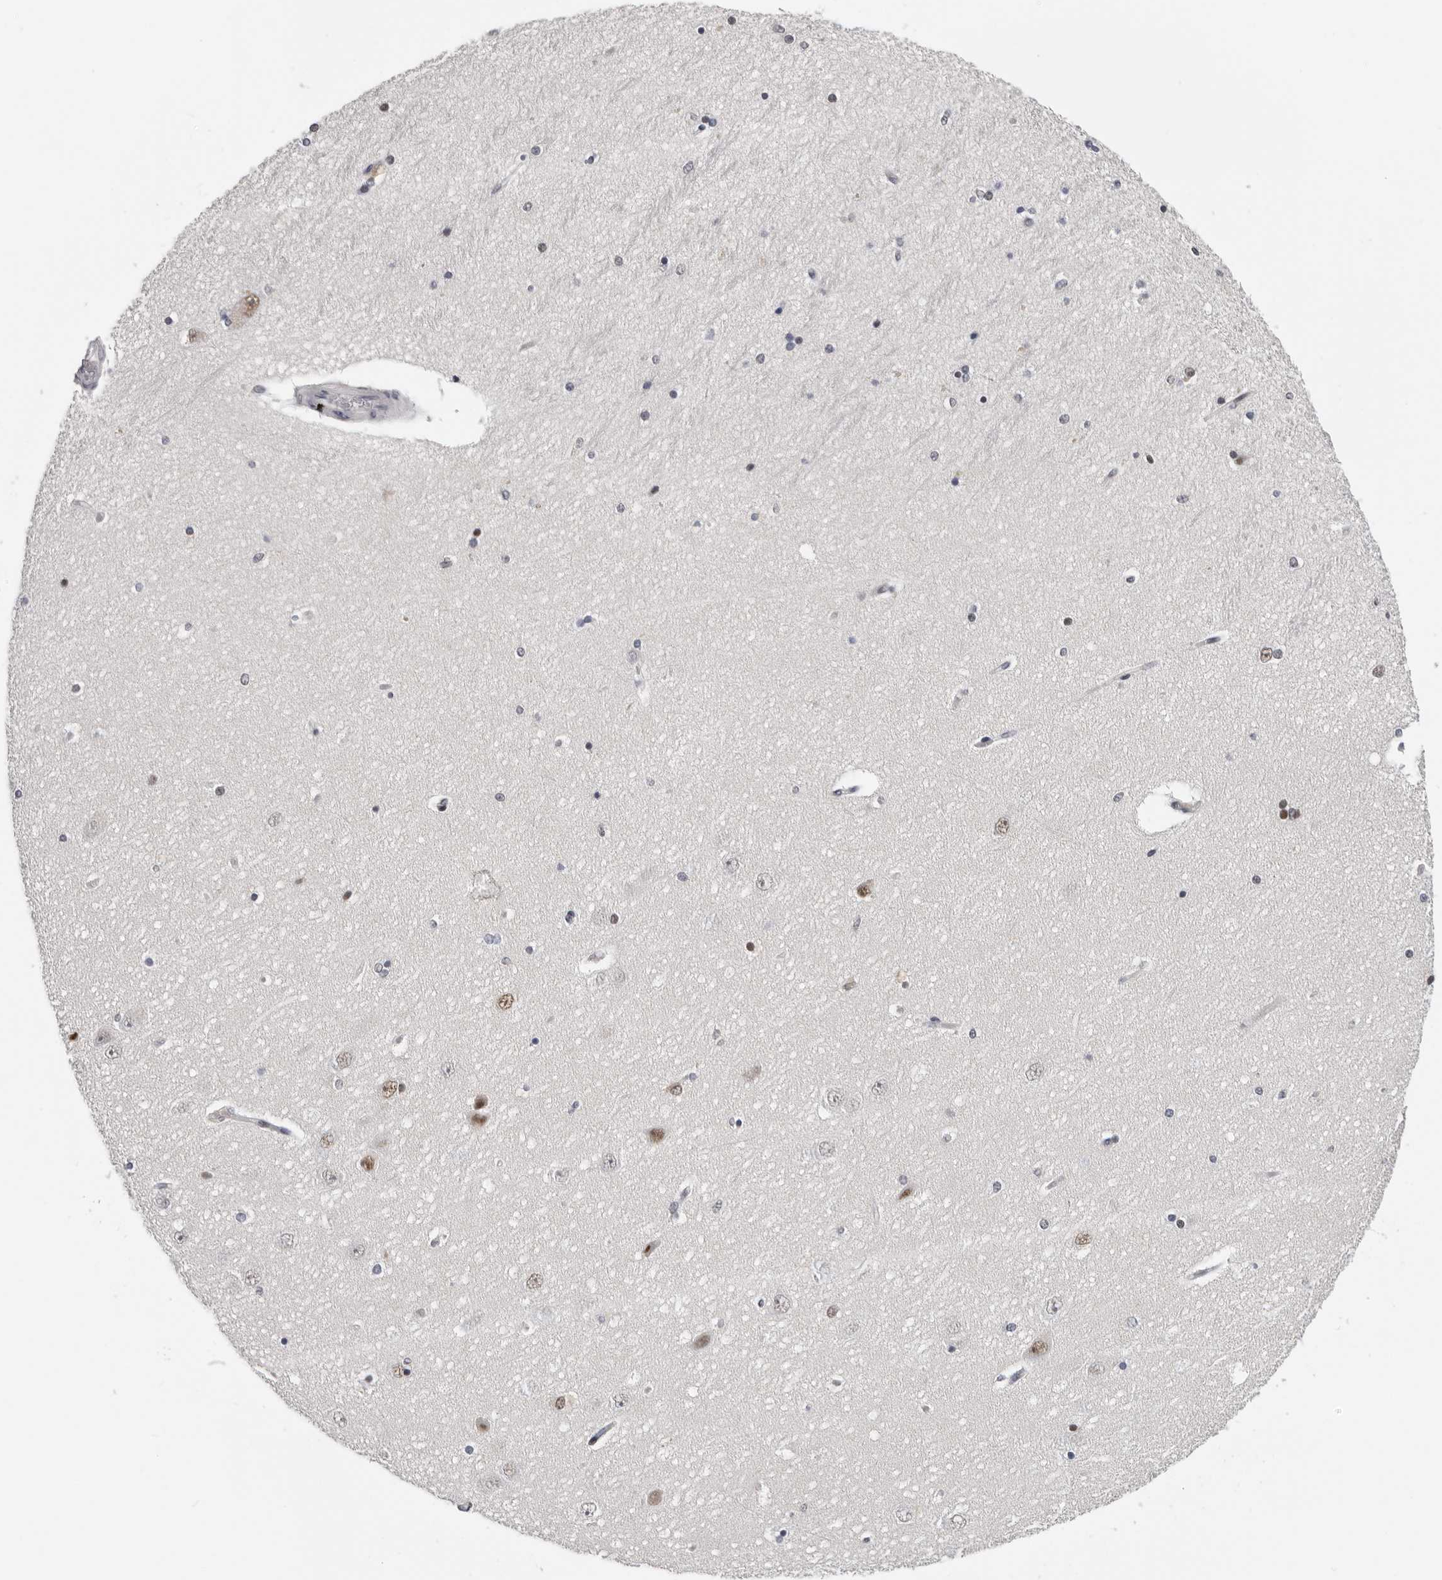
{"staining": {"intensity": "negative", "quantity": "none", "location": "none"}, "tissue": "hippocampus", "cell_type": "Glial cells", "image_type": "normal", "snomed": [{"axis": "morphology", "description": "Normal tissue, NOS"}, {"axis": "topography", "description": "Hippocampus"}], "caption": "IHC micrograph of benign human hippocampus stained for a protein (brown), which reveals no expression in glial cells.", "gene": "KIF2B", "patient": {"sex": "female", "age": 54}}